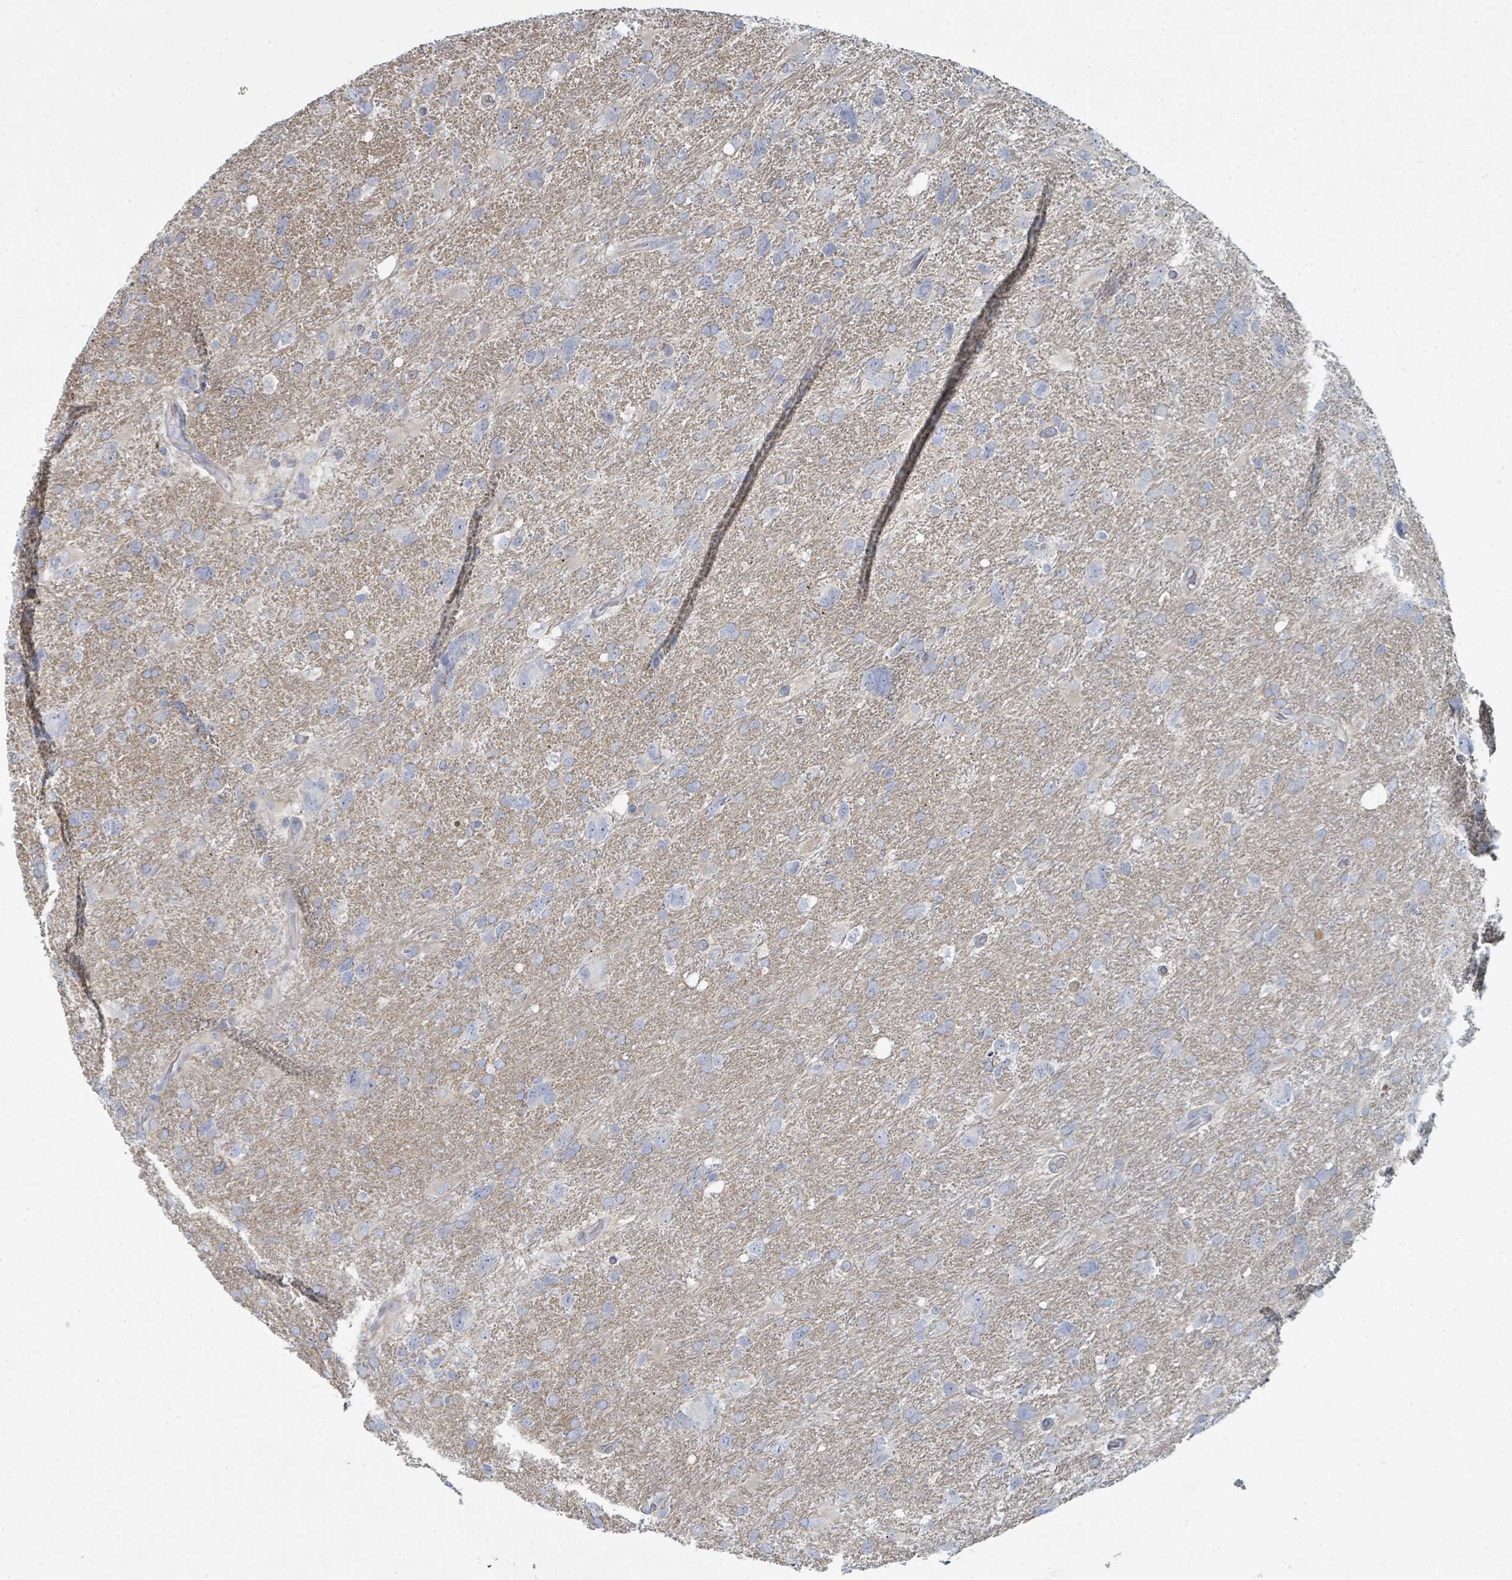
{"staining": {"intensity": "negative", "quantity": "none", "location": "none"}, "tissue": "glioma", "cell_type": "Tumor cells", "image_type": "cancer", "snomed": [{"axis": "morphology", "description": "Glioma, malignant, High grade"}, {"axis": "topography", "description": "Brain"}], "caption": "Human high-grade glioma (malignant) stained for a protein using immunohistochemistry exhibits no positivity in tumor cells.", "gene": "SLC25A45", "patient": {"sex": "male", "age": 61}}